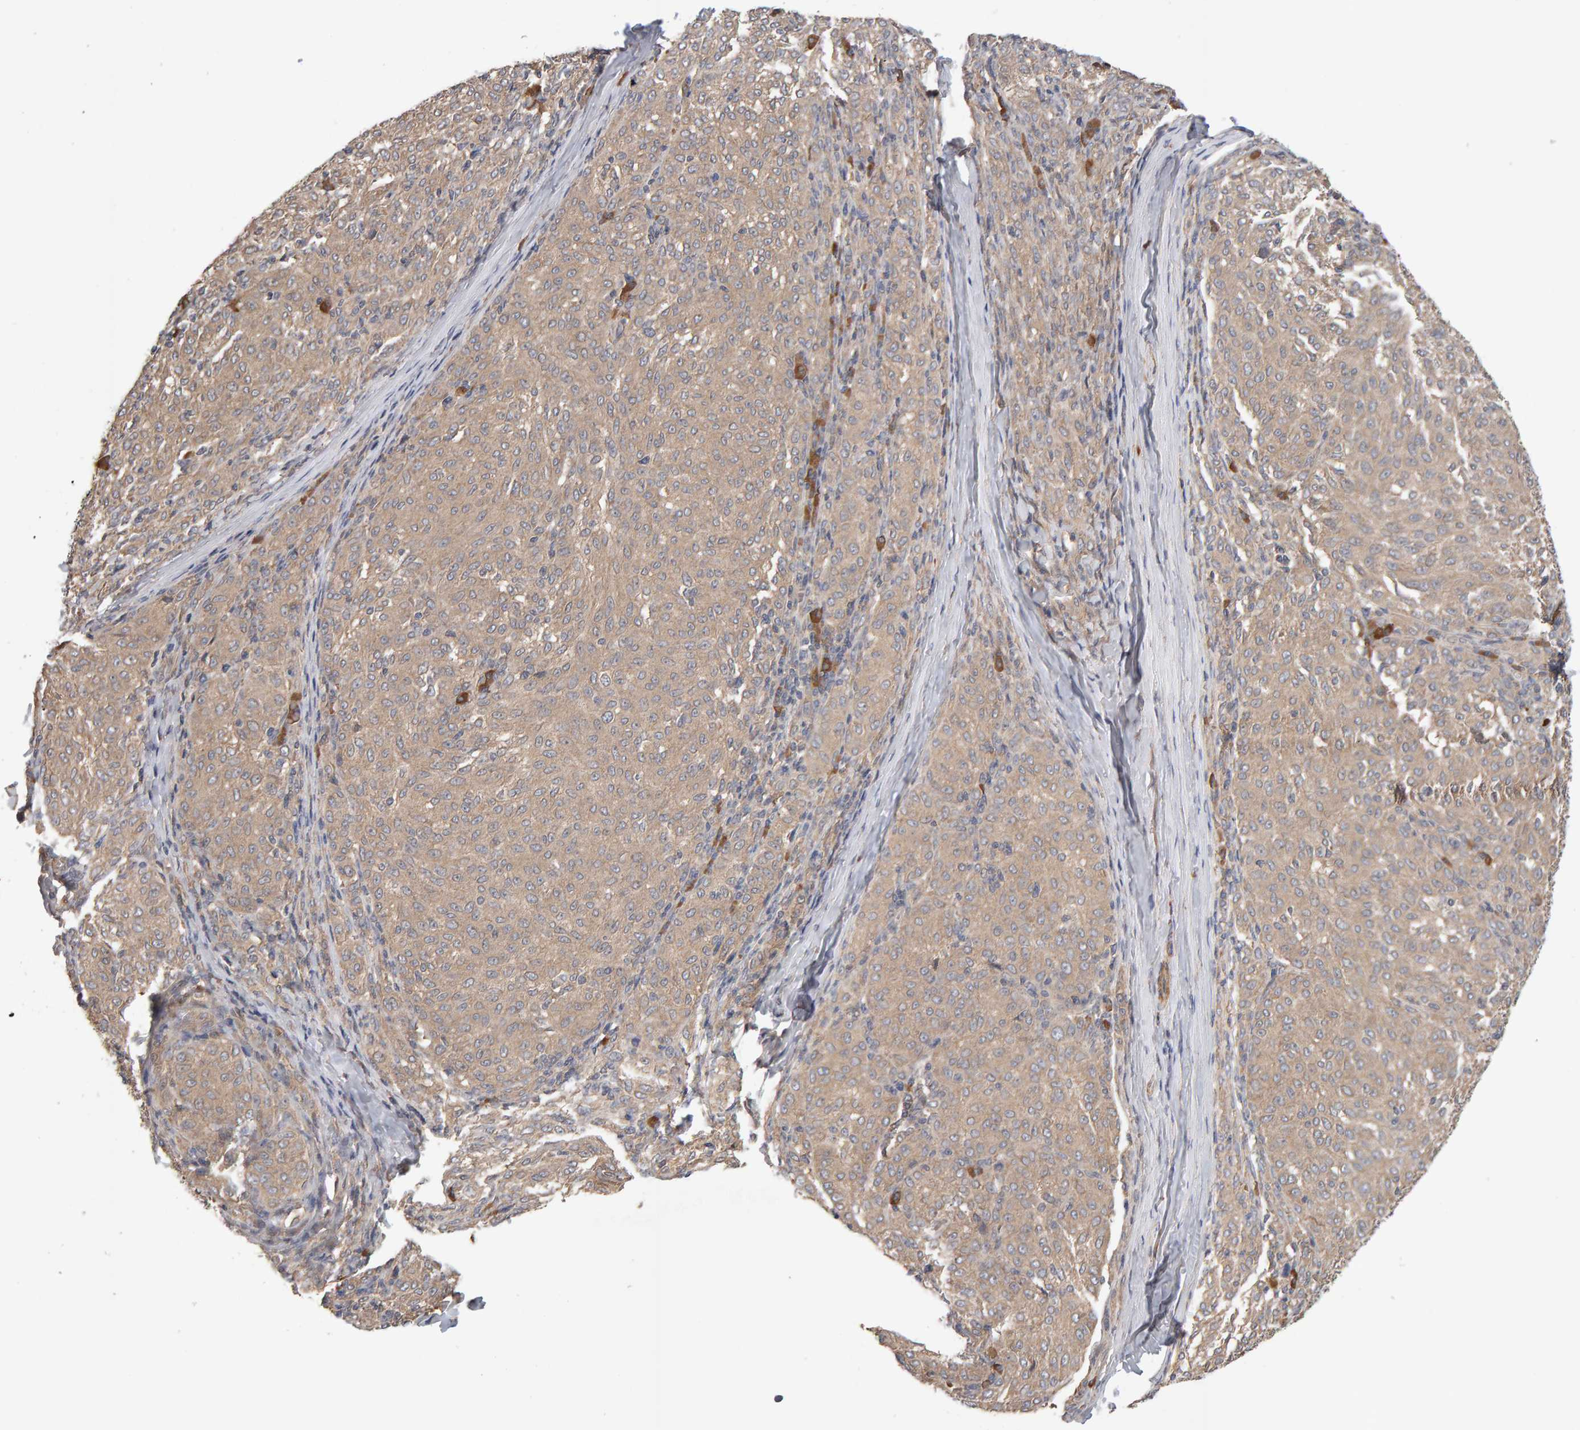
{"staining": {"intensity": "weak", "quantity": ">75%", "location": "cytoplasmic/membranous"}, "tissue": "melanoma", "cell_type": "Tumor cells", "image_type": "cancer", "snomed": [{"axis": "morphology", "description": "Malignant melanoma, NOS"}, {"axis": "topography", "description": "Skin"}], "caption": "Weak cytoplasmic/membranous staining for a protein is present in approximately >75% of tumor cells of melanoma using immunohistochemistry.", "gene": "RNF19A", "patient": {"sex": "female", "age": 72}}